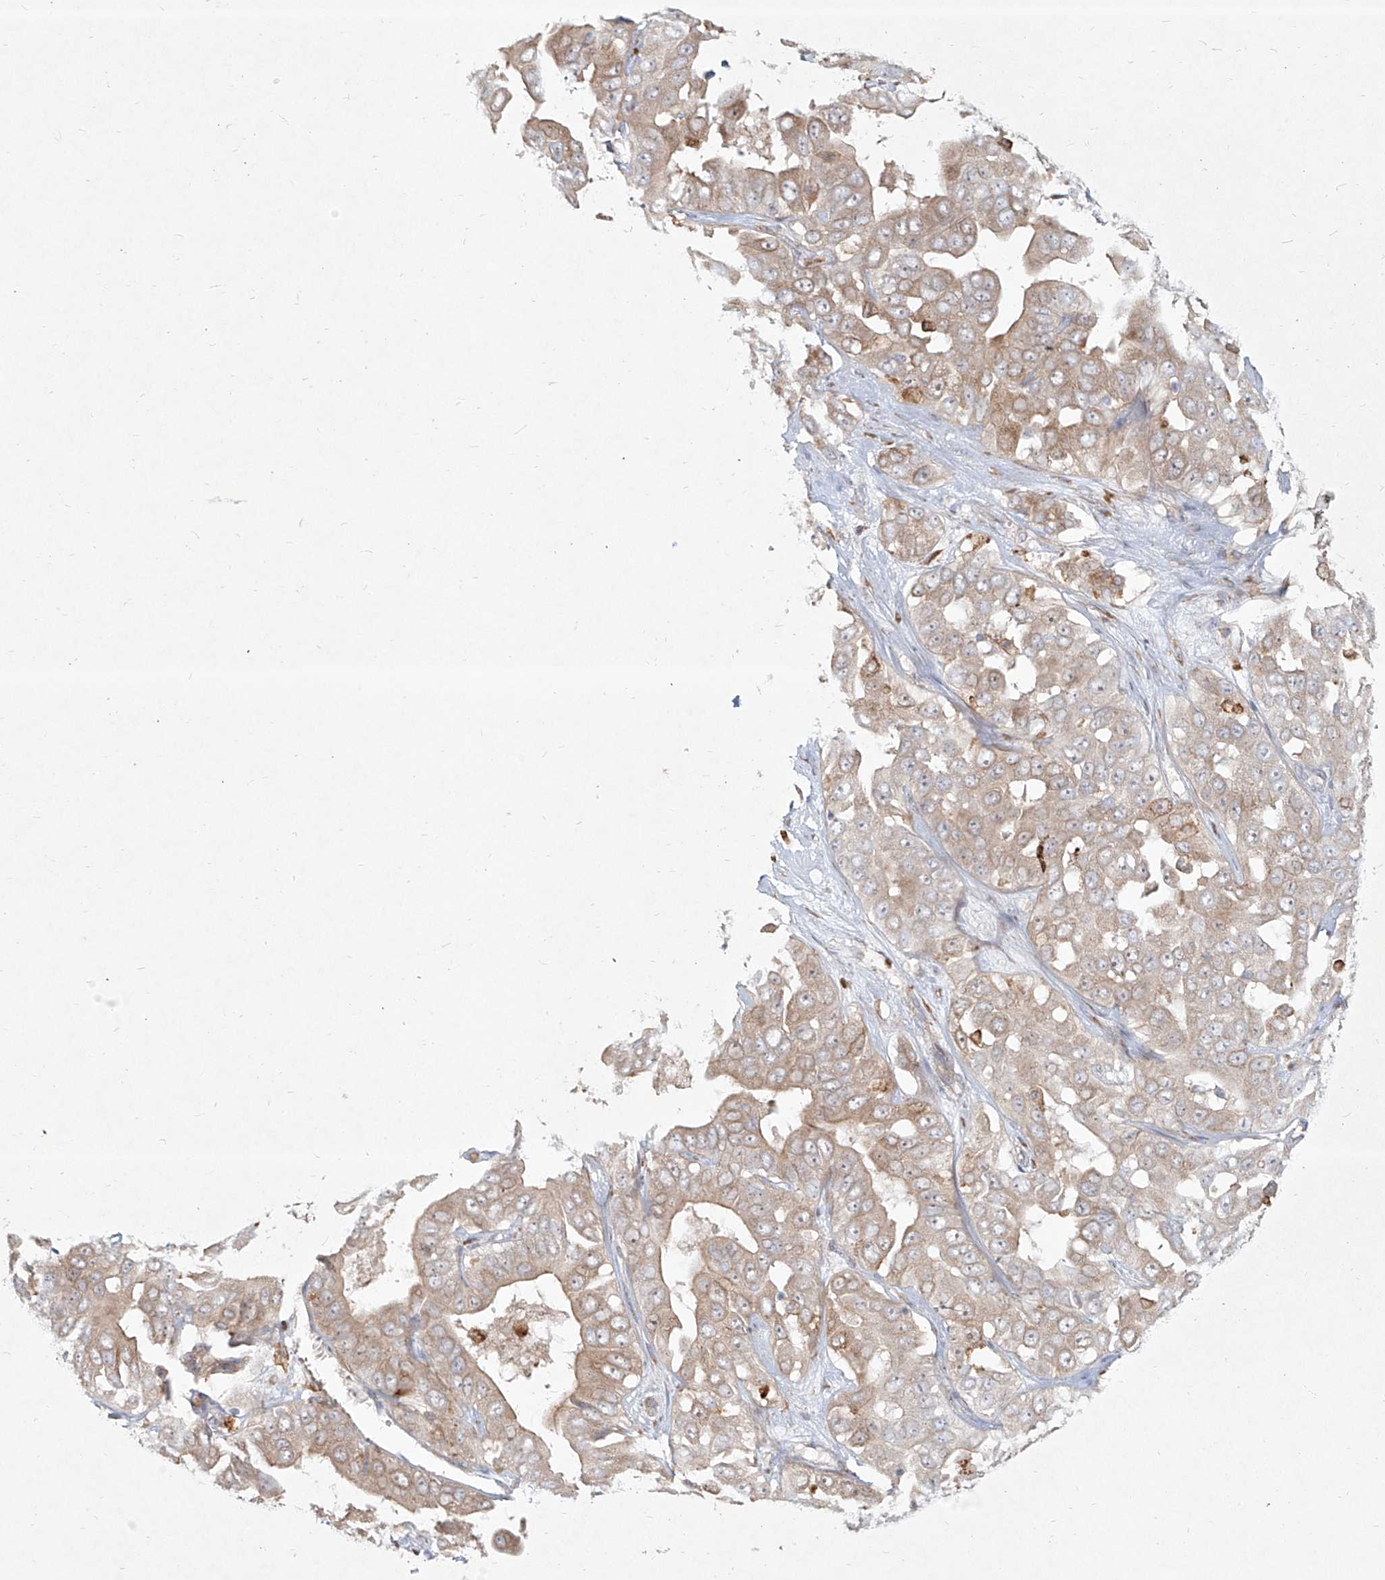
{"staining": {"intensity": "weak", "quantity": "<25%", "location": "cytoplasmic/membranous"}, "tissue": "liver cancer", "cell_type": "Tumor cells", "image_type": "cancer", "snomed": [{"axis": "morphology", "description": "Cholangiocarcinoma"}, {"axis": "topography", "description": "Liver"}], "caption": "Image shows no significant protein positivity in tumor cells of liver cholangiocarcinoma. (DAB immunohistochemistry visualized using brightfield microscopy, high magnification).", "gene": "CD209", "patient": {"sex": "female", "age": 52}}